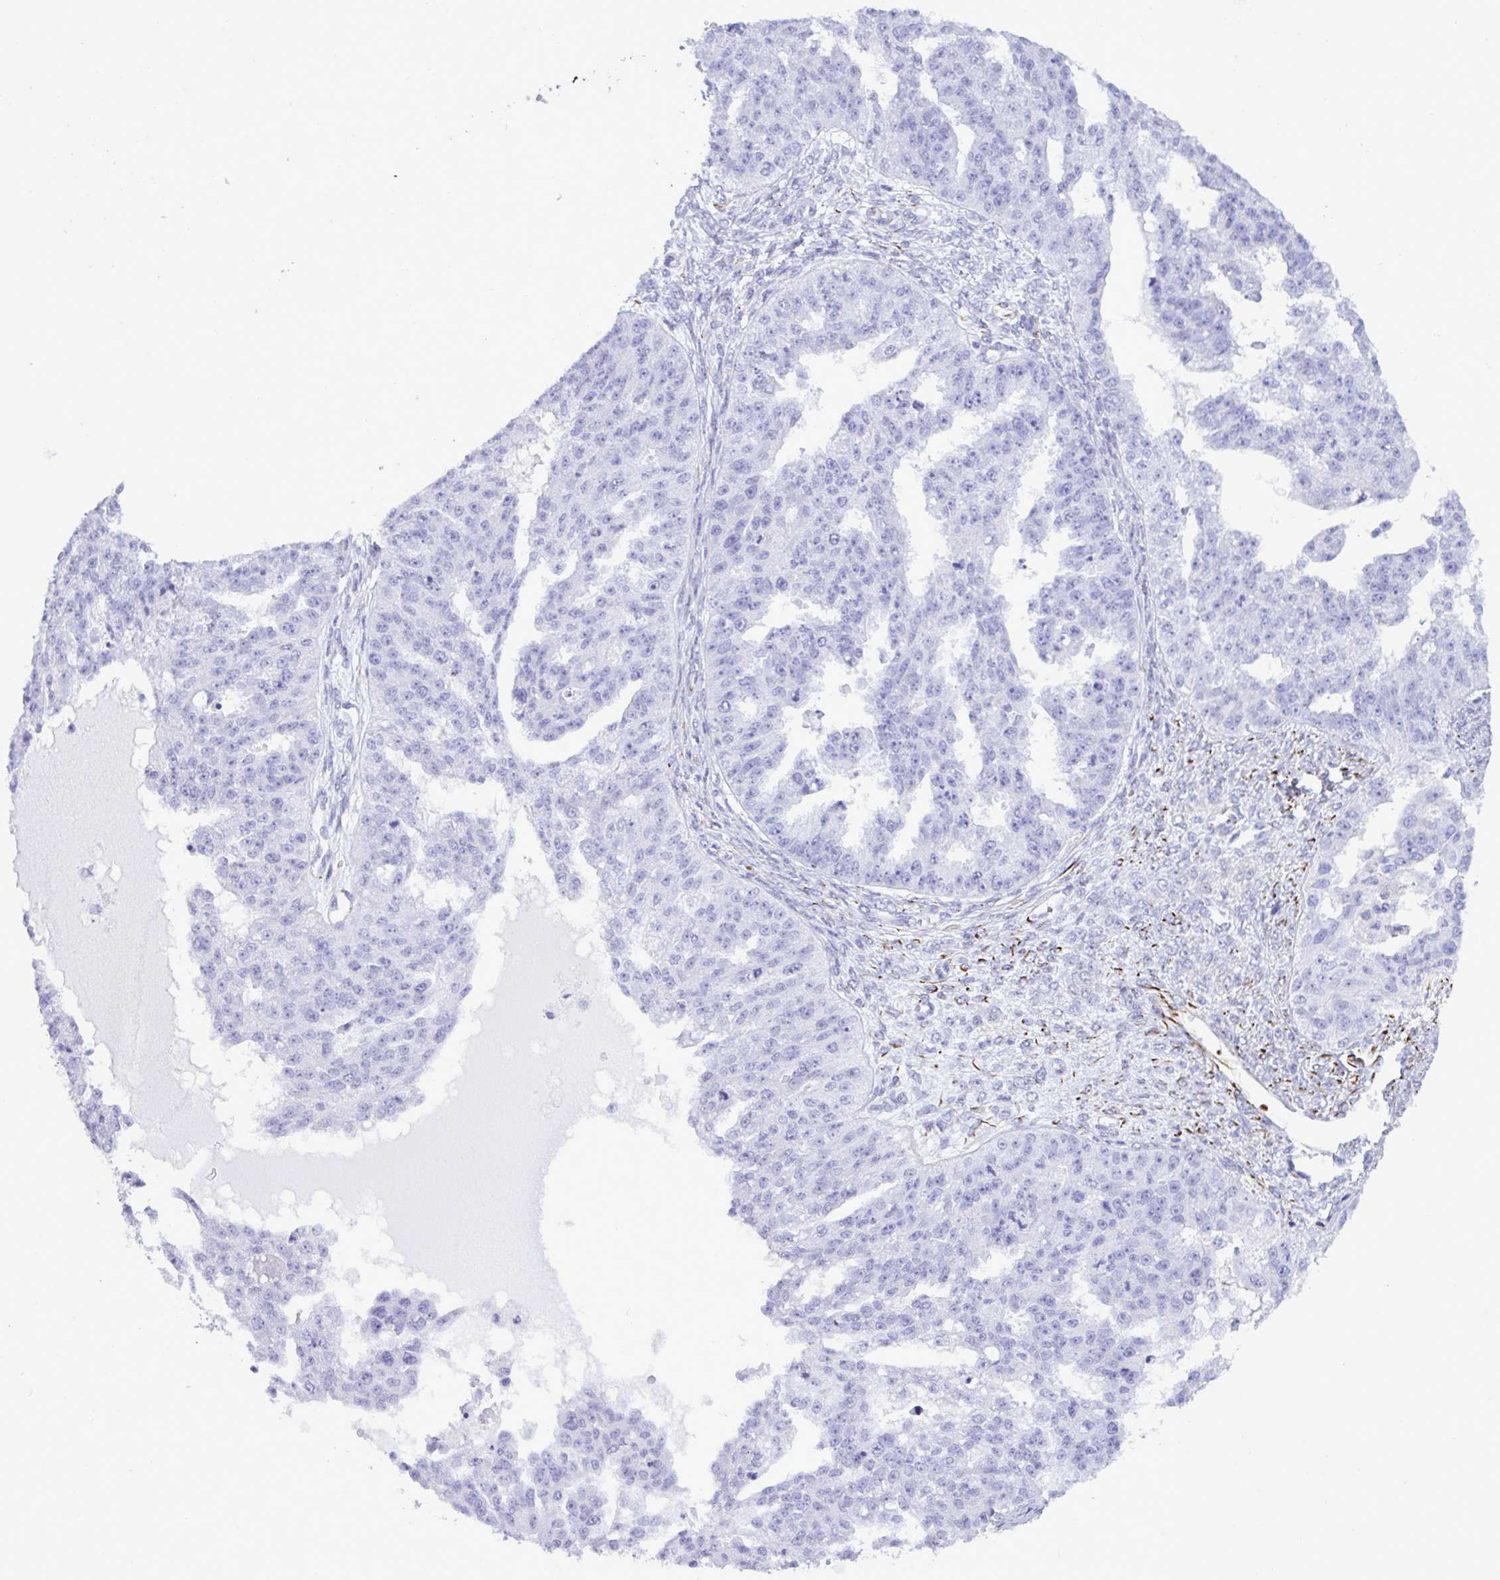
{"staining": {"intensity": "negative", "quantity": "none", "location": "none"}, "tissue": "ovarian cancer", "cell_type": "Tumor cells", "image_type": "cancer", "snomed": [{"axis": "morphology", "description": "Cystadenocarcinoma, serous, NOS"}, {"axis": "topography", "description": "Ovary"}], "caption": "A high-resolution photomicrograph shows immunohistochemistry staining of ovarian cancer, which exhibits no significant expression in tumor cells.", "gene": "SMAD5", "patient": {"sex": "female", "age": 58}}